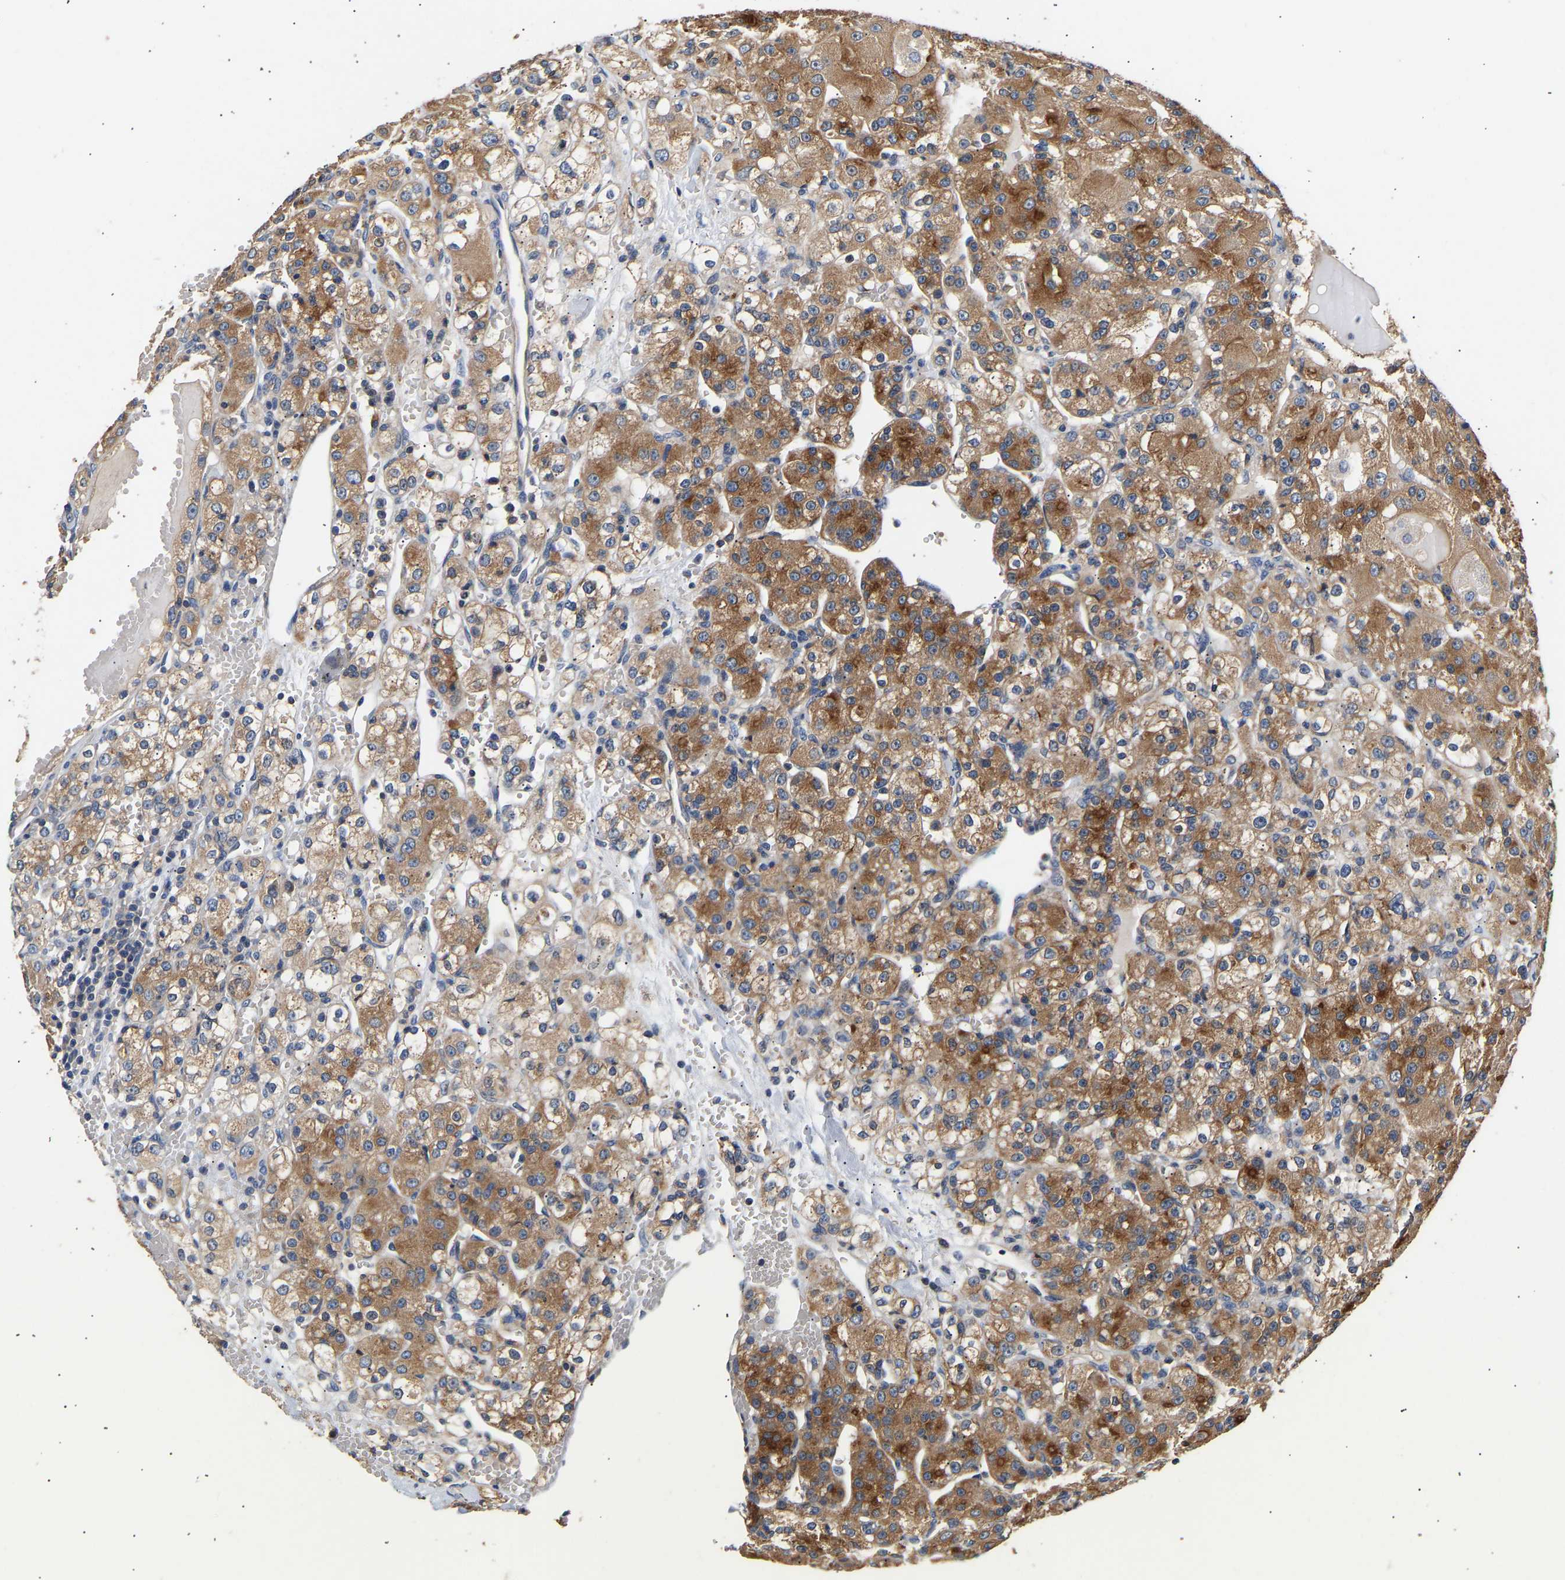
{"staining": {"intensity": "strong", "quantity": ">75%", "location": "cytoplasmic/membranous"}, "tissue": "renal cancer", "cell_type": "Tumor cells", "image_type": "cancer", "snomed": [{"axis": "morphology", "description": "Normal tissue, NOS"}, {"axis": "morphology", "description": "Adenocarcinoma, NOS"}, {"axis": "topography", "description": "Kidney"}], "caption": "The micrograph reveals staining of adenocarcinoma (renal), revealing strong cytoplasmic/membranous protein expression (brown color) within tumor cells.", "gene": "LRBA", "patient": {"sex": "male", "age": 61}}